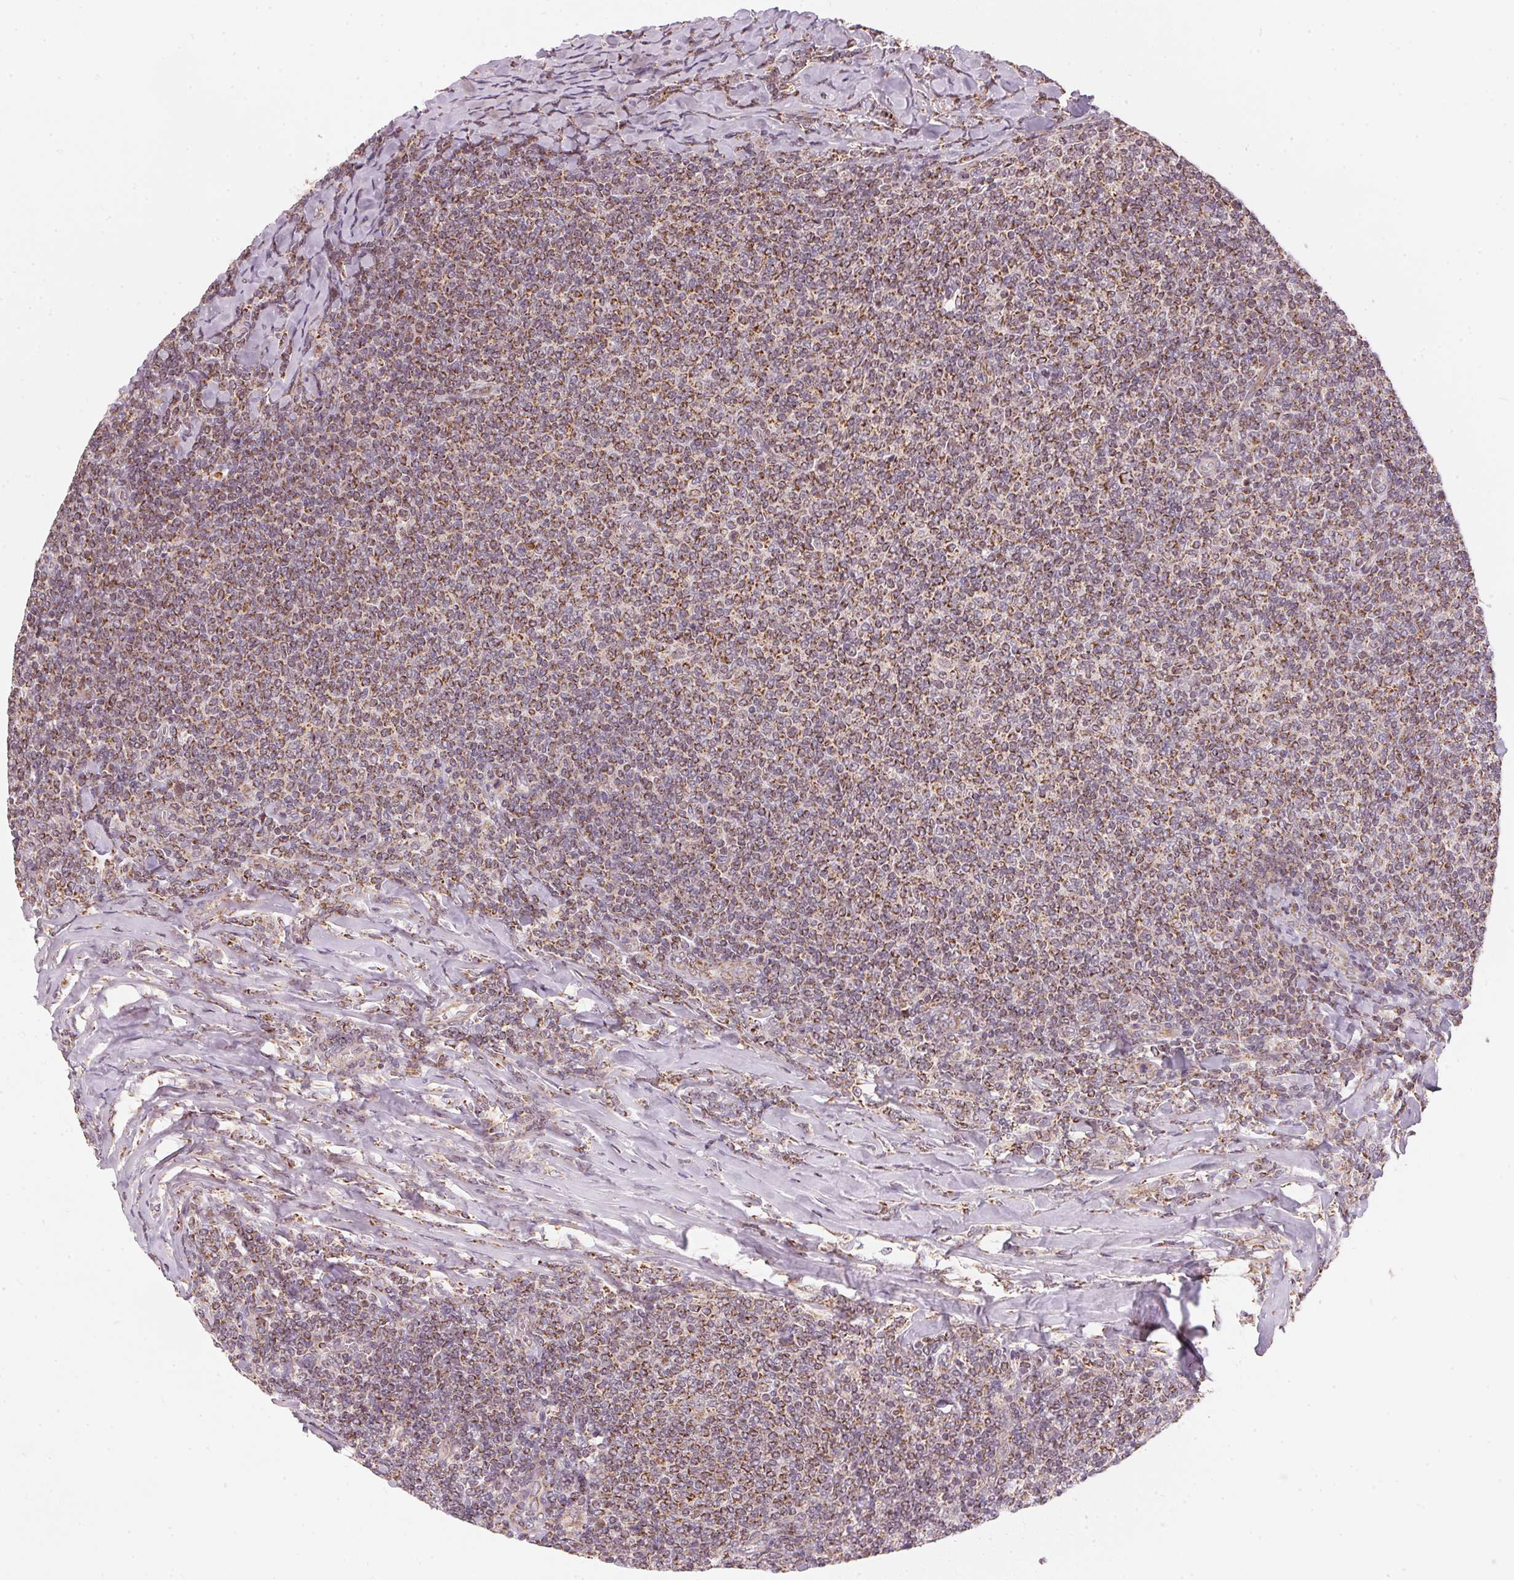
{"staining": {"intensity": "moderate", "quantity": ">75%", "location": "cytoplasmic/membranous"}, "tissue": "lymphoma", "cell_type": "Tumor cells", "image_type": "cancer", "snomed": [{"axis": "morphology", "description": "Malignant lymphoma, non-Hodgkin's type, Low grade"}, {"axis": "topography", "description": "Lymph node"}], "caption": "Human lymphoma stained with a protein marker shows moderate staining in tumor cells.", "gene": "MATCAP1", "patient": {"sex": "male", "age": 52}}